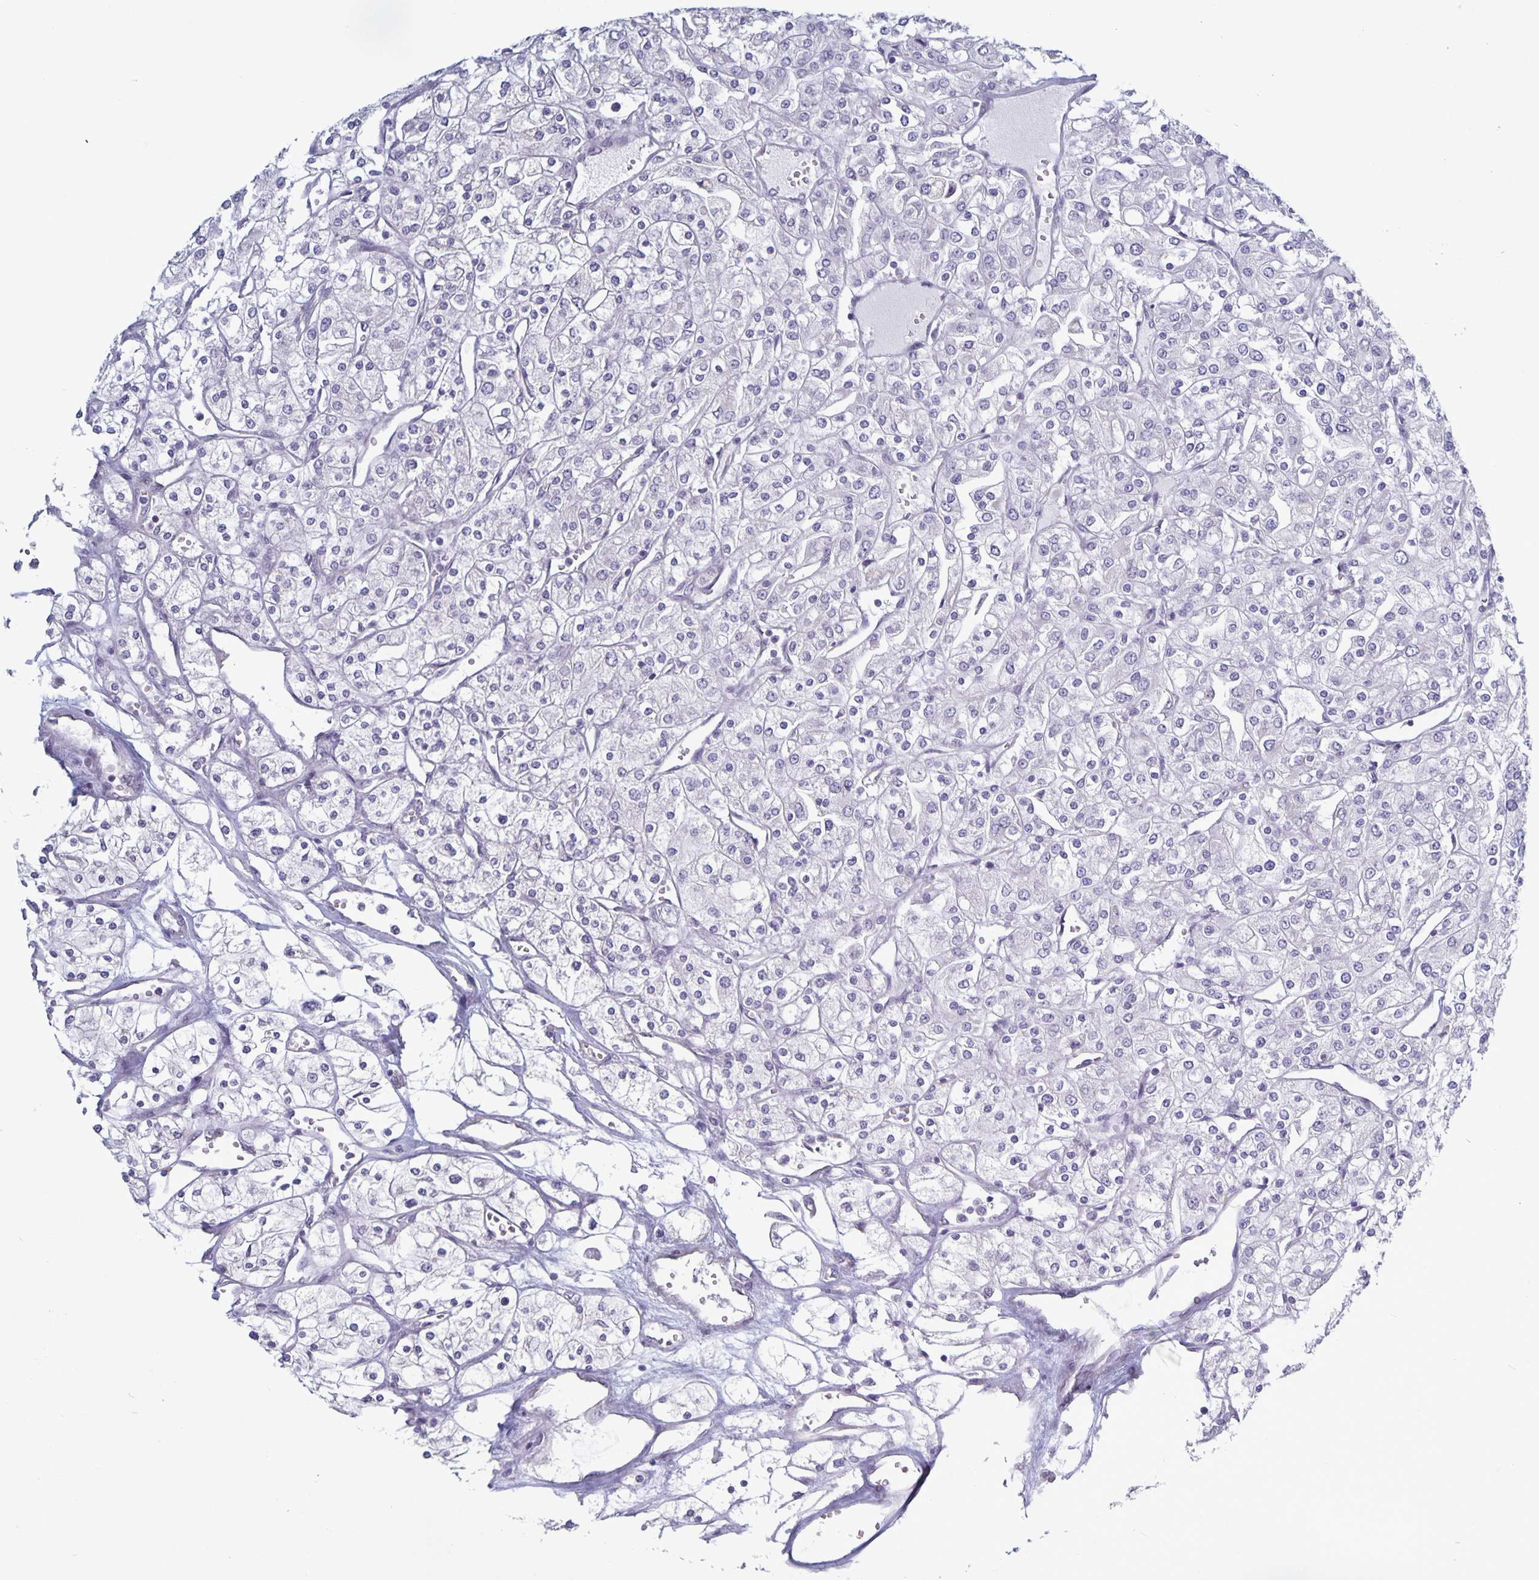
{"staining": {"intensity": "negative", "quantity": "none", "location": "none"}, "tissue": "renal cancer", "cell_type": "Tumor cells", "image_type": "cancer", "snomed": [{"axis": "morphology", "description": "Adenocarcinoma, NOS"}, {"axis": "topography", "description": "Kidney"}], "caption": "DAB immunohistochemical staining of renal cancer (adenocarcinoma) exhibits no significant expression in tumor cells.", "gene": "PLCB3", "patient": {"sex": "male", "age": 80}}